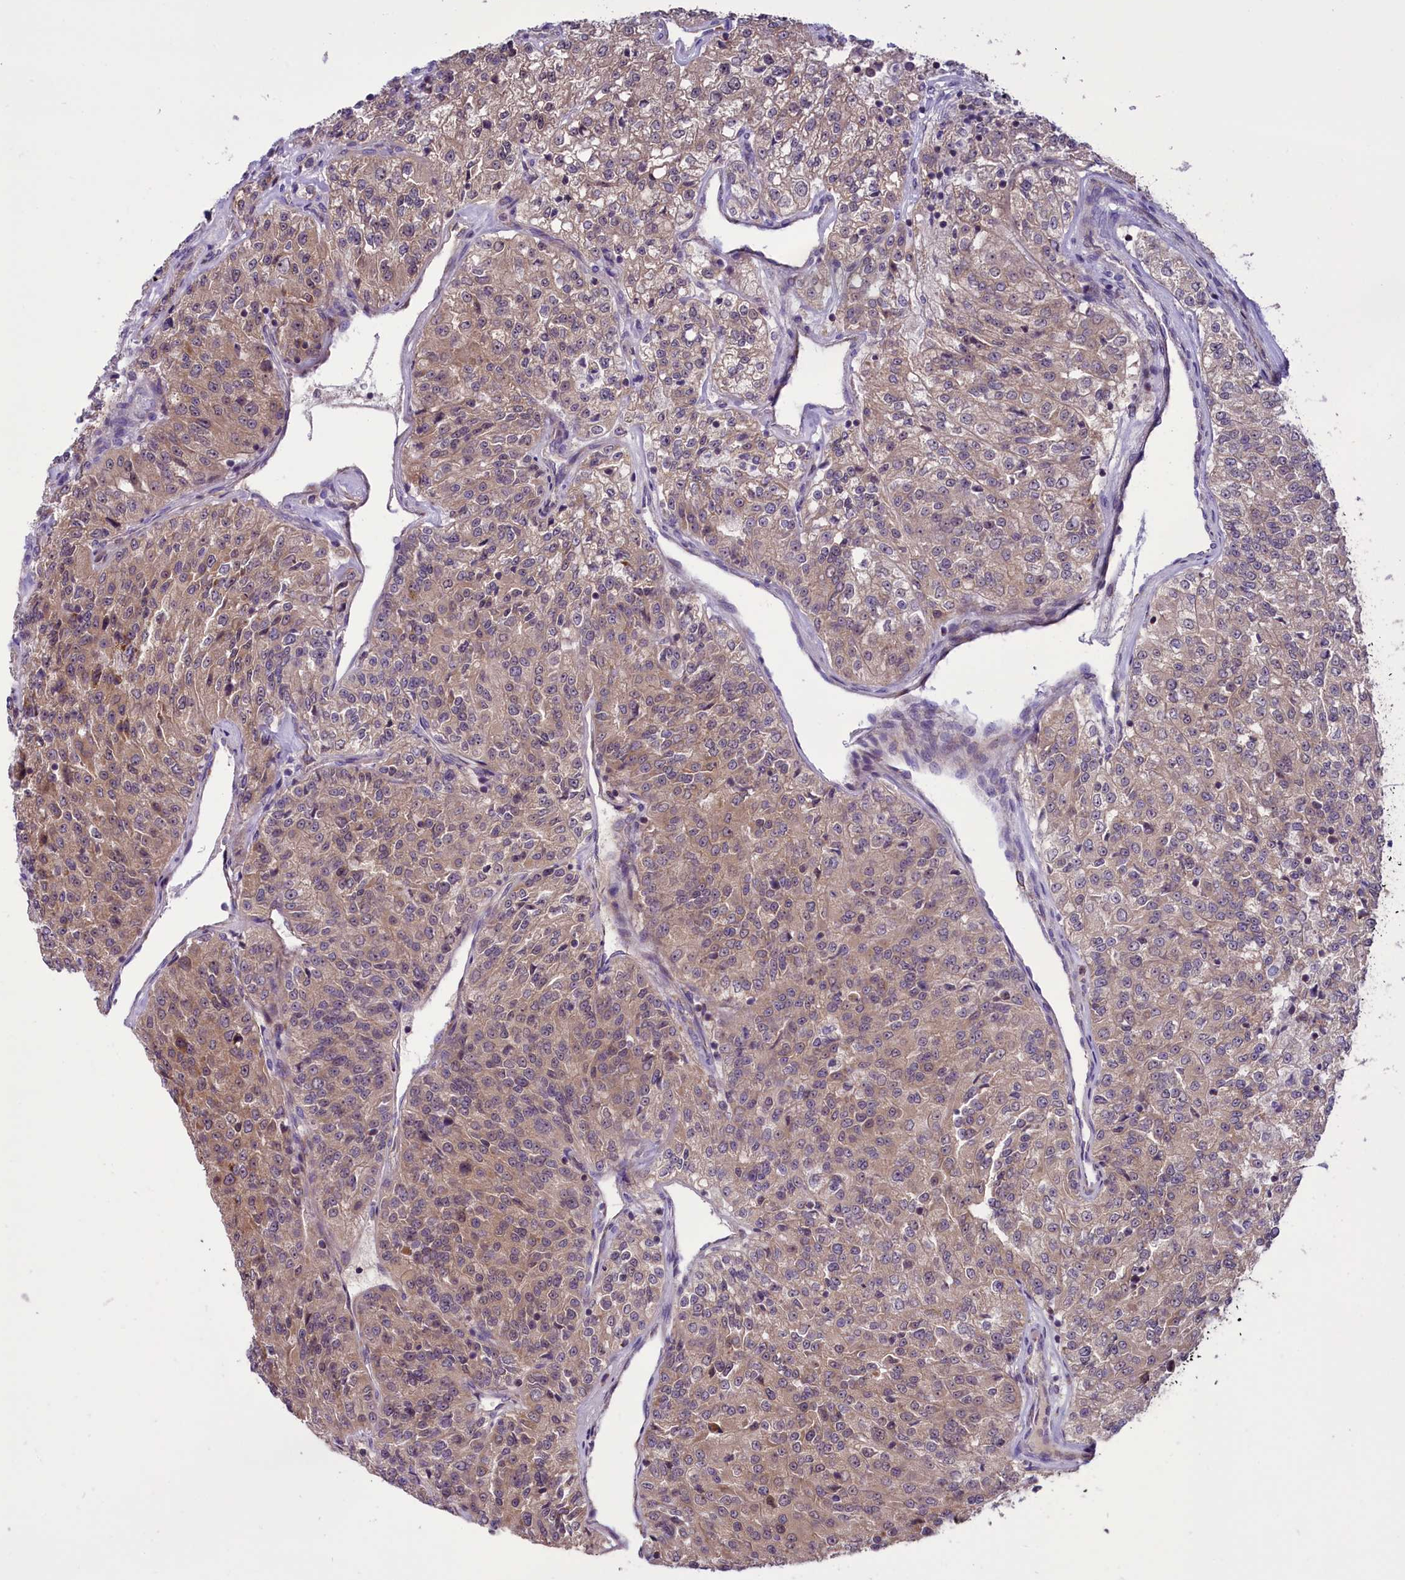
{"staining": {"intensity": "moderate", "quantity": ">75%", "location": "cytoplasmic/membranous"}, "tissue": "renal cancer", "cell_type": "Tumor cells", "image_type": "cancer", "snomed": [{"axis": "morphology", "description": "Adenocarcinoma, NOS"}, {"axis": "topography", "description": "Kidney"}], "caption": "Adenocarcinoma (renal) stained with DAB (3,3'-diaminobenzidine) immunohistochemistry shows medium levels of moderate cytoplasmic/membranous expression in approximately >75% of tumor cells. The staining was performed using DAB (3,3'-diaminobenzidine) to visualize the protein expression in brown, while the nuclei were stained in blue with hematoxylin (Magnification: 20x).", "gene": "GLRX5", "patient": {"sex": "female", "age": 63}}